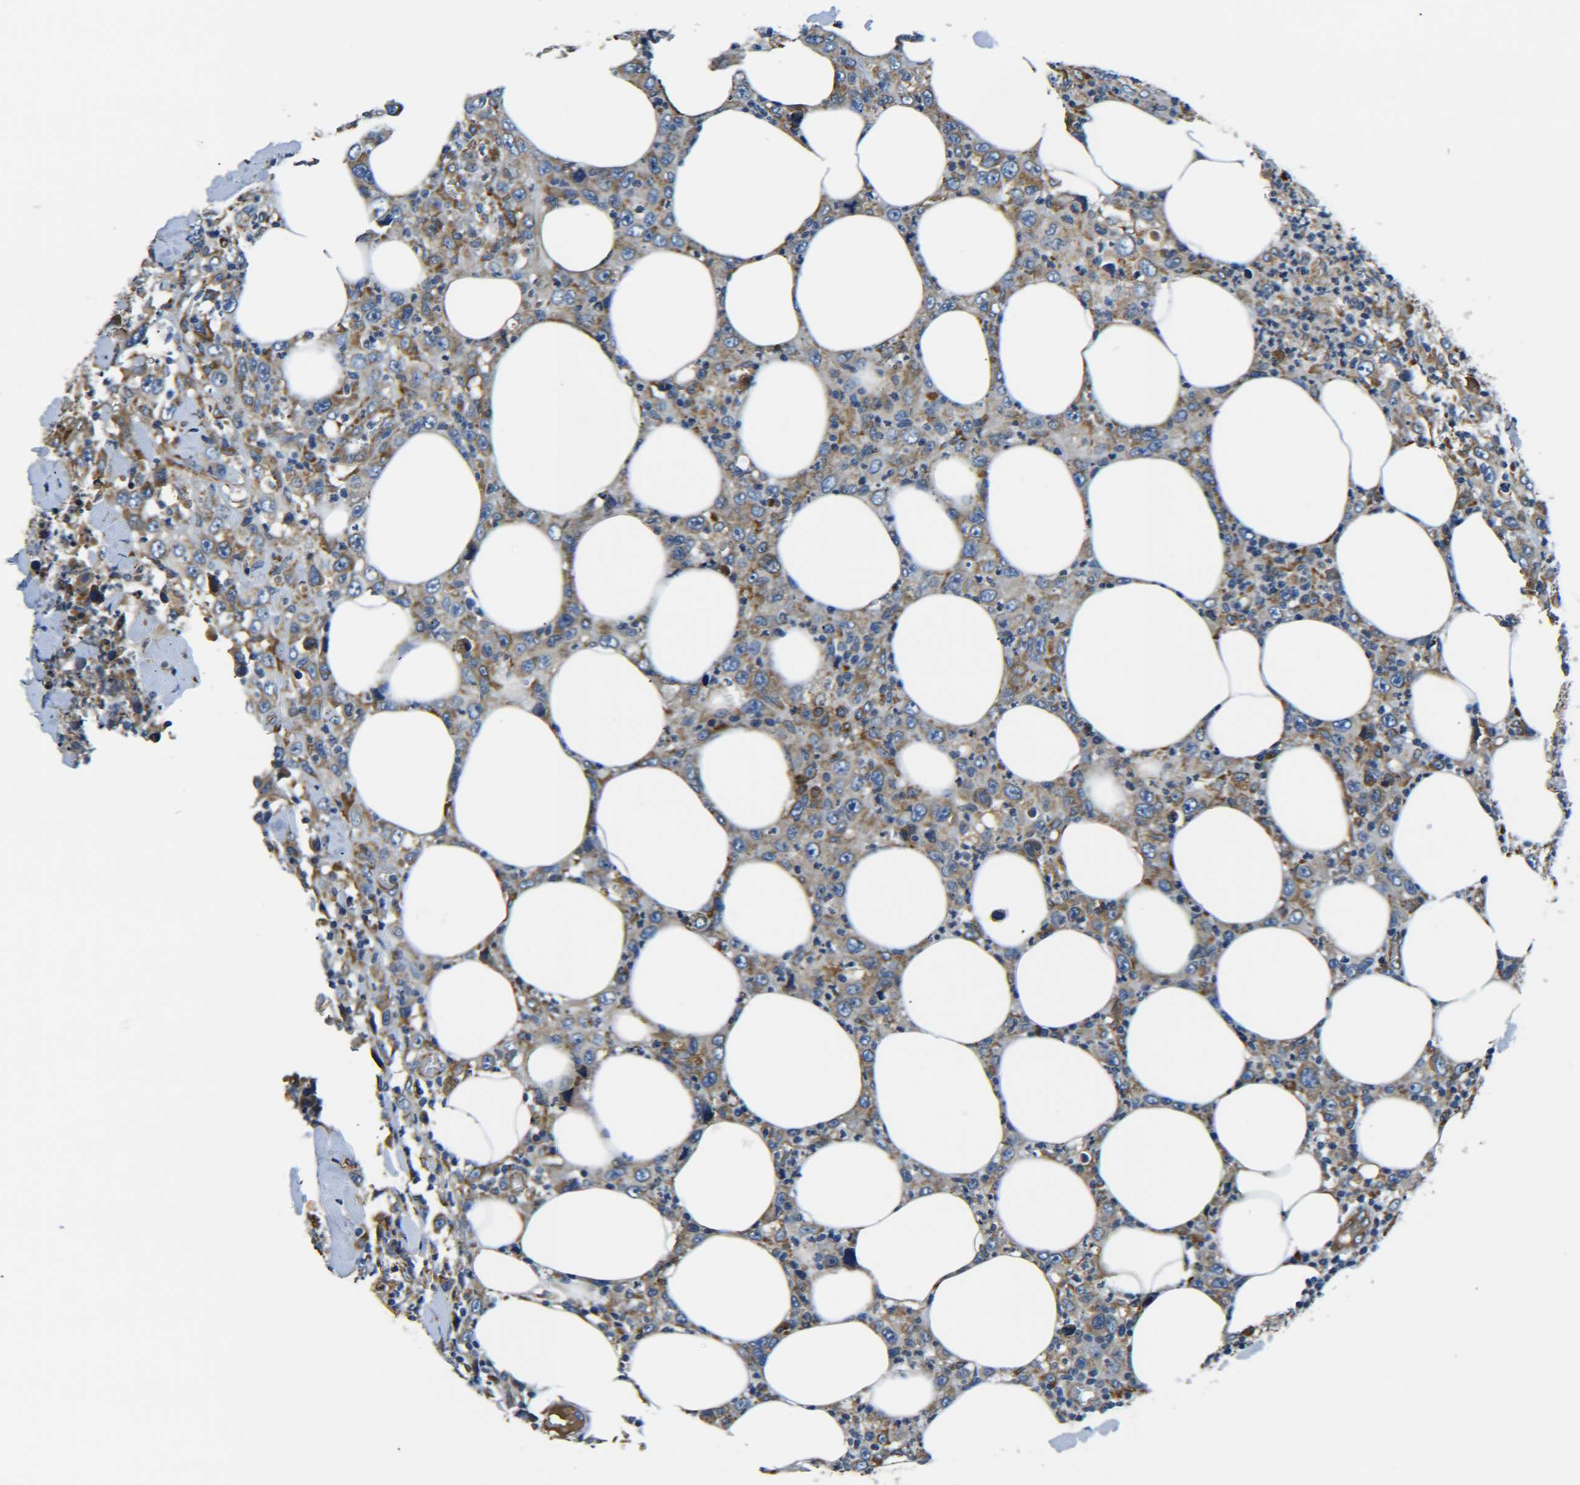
{"staining": {"intensity": "moderate", "quantity": "<25%", "location": "cytoplasmic/membranous"}, "tissue": "thyroid cancer", "cell_type": "Tumor cells", "image_type": "cancer", "snomed": [{"axis": "morphology", "description": "Carcinoma, NOS"}, {"axis": "topography", "description": "Thyroid gland"}], "caption": "DAB (3,3'-diaminobenzidine) immunohistochemical staining of carcinoma (thyroid) displays moderate cytoplasmic/membranous protein expression in about <25% of tumor cells.", "gene": "PREB", "patient": {"sex": "female", "age": 77}}